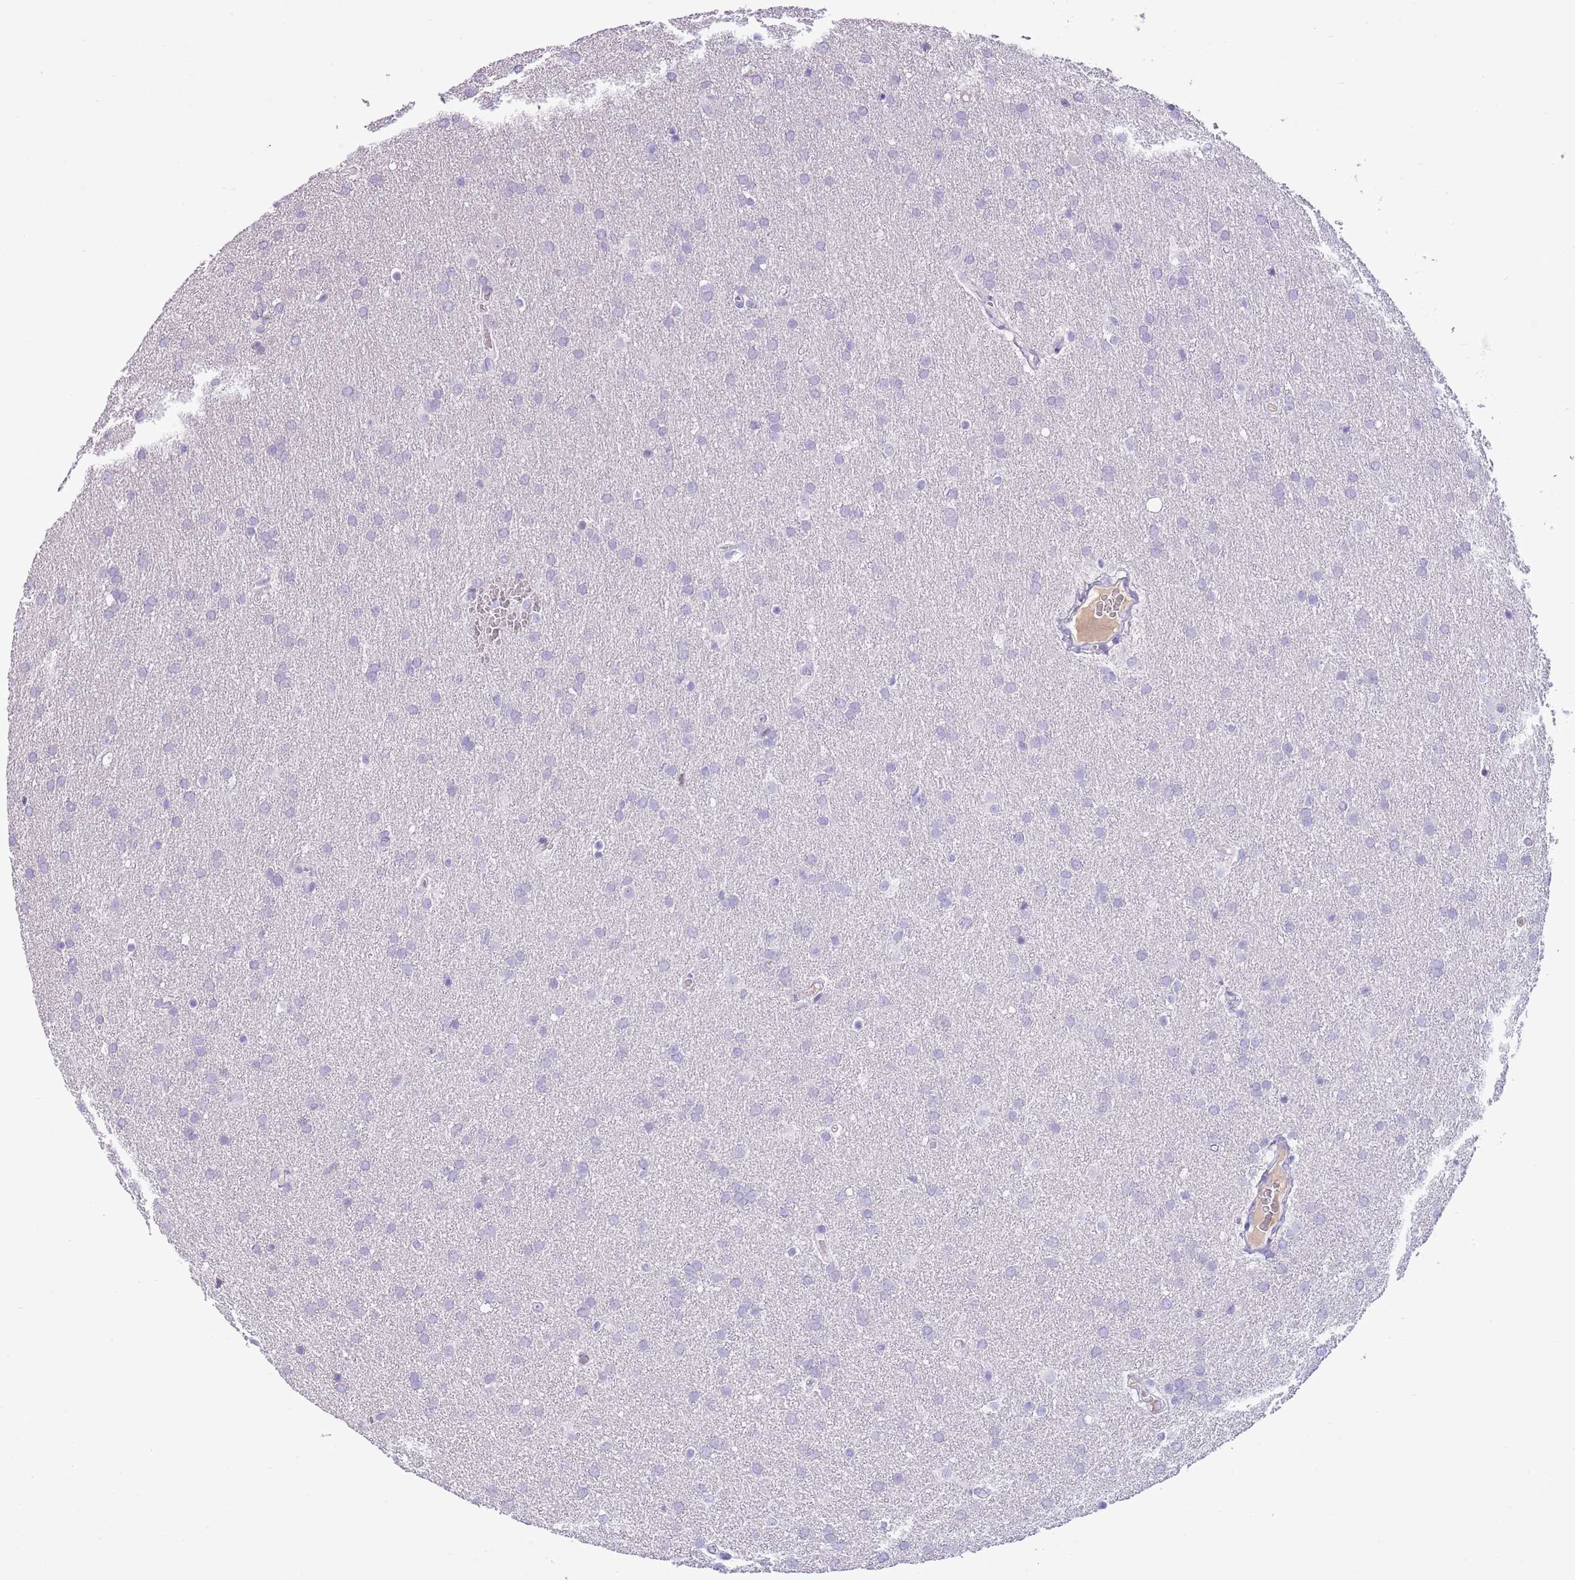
{"staining": {"intensity": "negative", "quantity": "none", "location": "none"}, "tissue": "glioma", "cell_type": "Tumor cells", "image_type": "cancer", "snomed": [{"axis": "morphology", "description": "Glioma, malignant, Low grade"}, {"axis": "topography", "description": "Brain"}], "caption": "This is an immunohistochemistry image of human glioma. There is no expression in tumor cells.", "gene": "TOX2", "patient": {"sex": "female", "age": 32}}